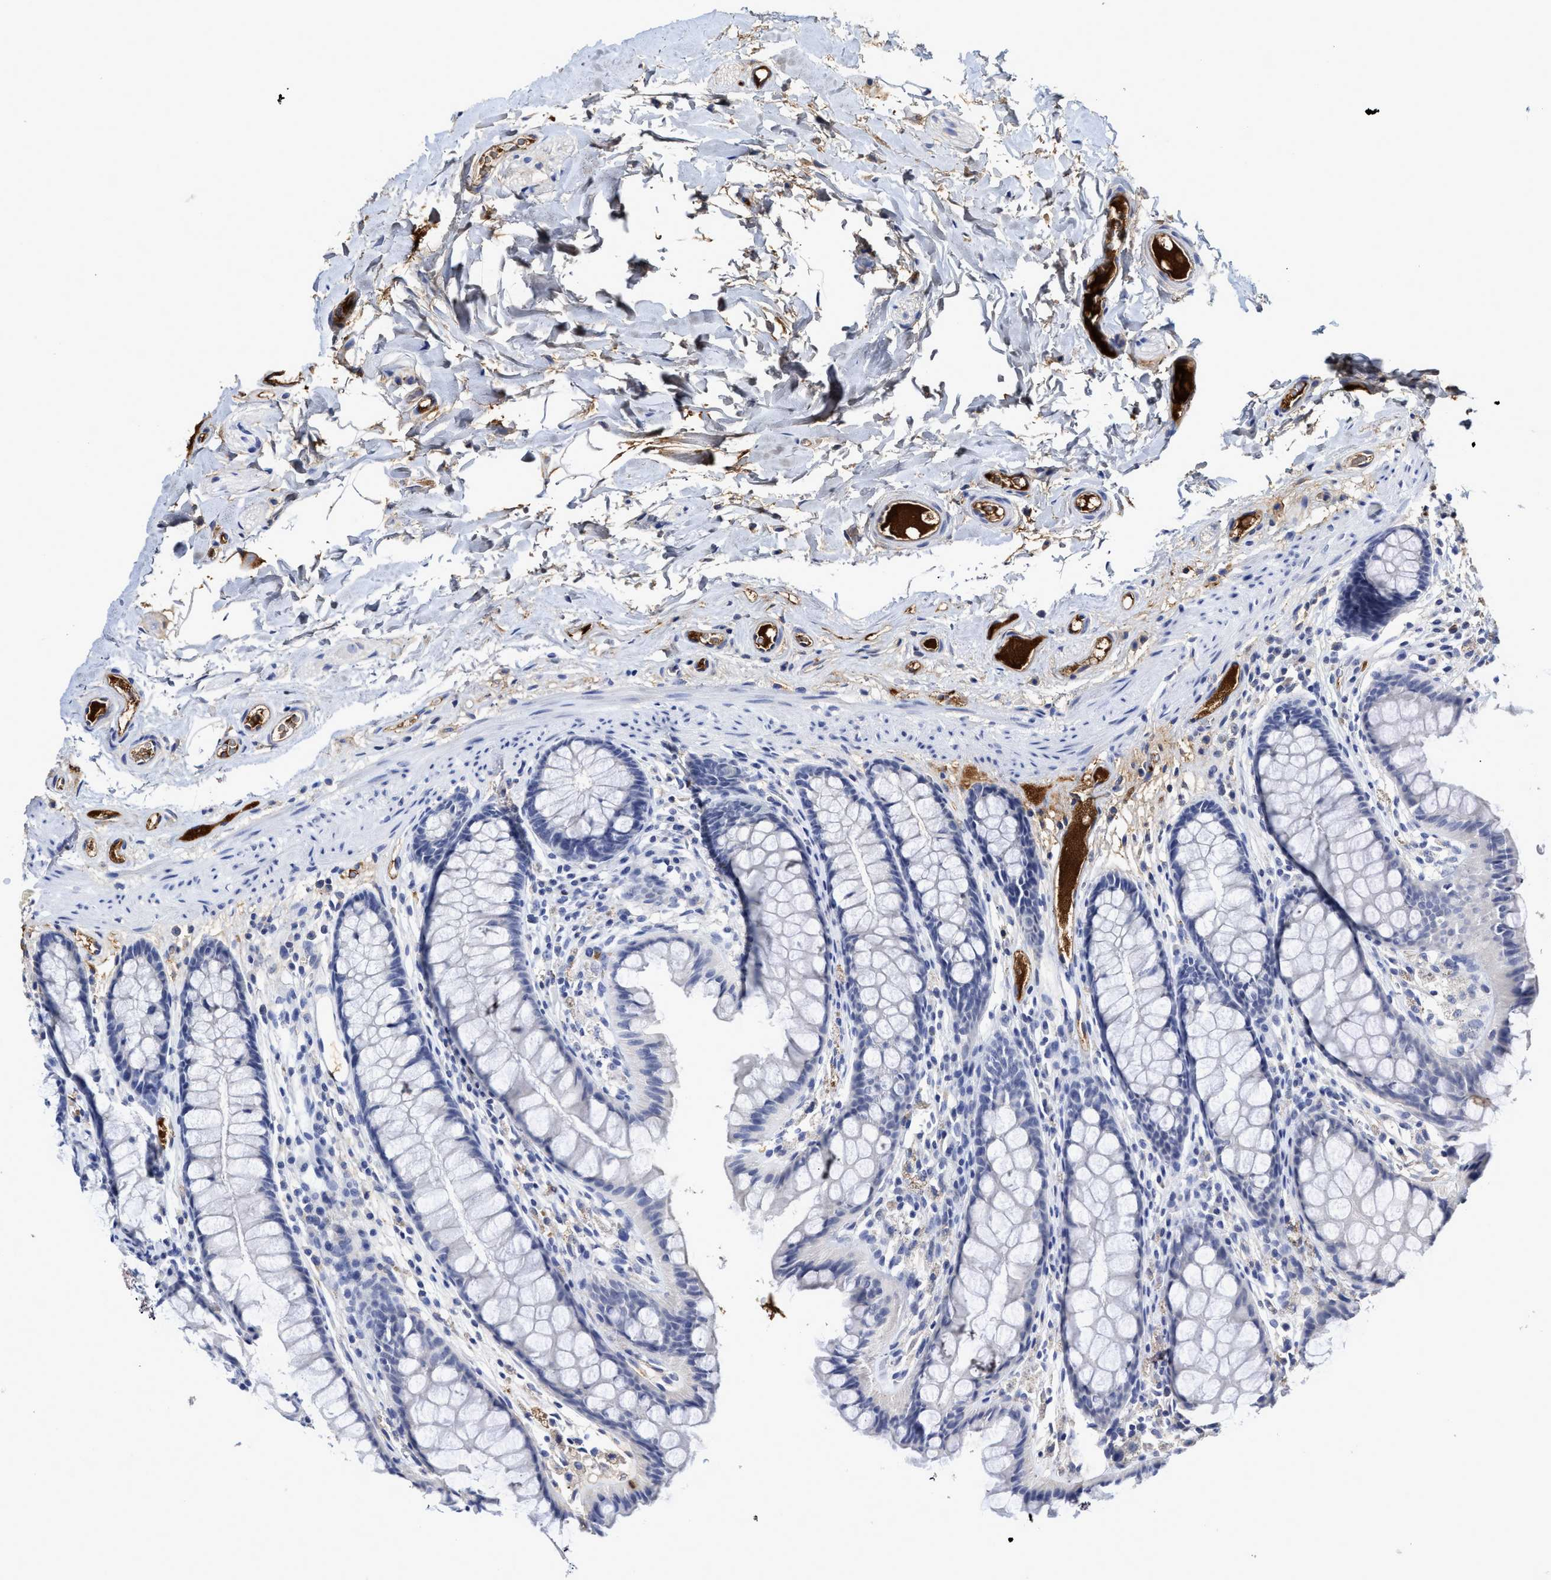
{"staining": {"intensity": "moderate", "quantity": ">75%", "location": "cytoplasmic/membranous"}, "tissue": "colon", "cell_type": "Endothelial cells", "image_type": "normal", "snomed": [{"axis": "morphology", "description": "Normal tissue, NOS"}, {"axis": "topography", "description": "Colon"}], "caption": "Brown immunohistochemical staining in unremarkable human colon demonstrates moderate cytoplasmic/membranous positivity in approximately >75% of endothelial cells.", "gene": "C2", "patient": {"sex": "female", "age": 55}}